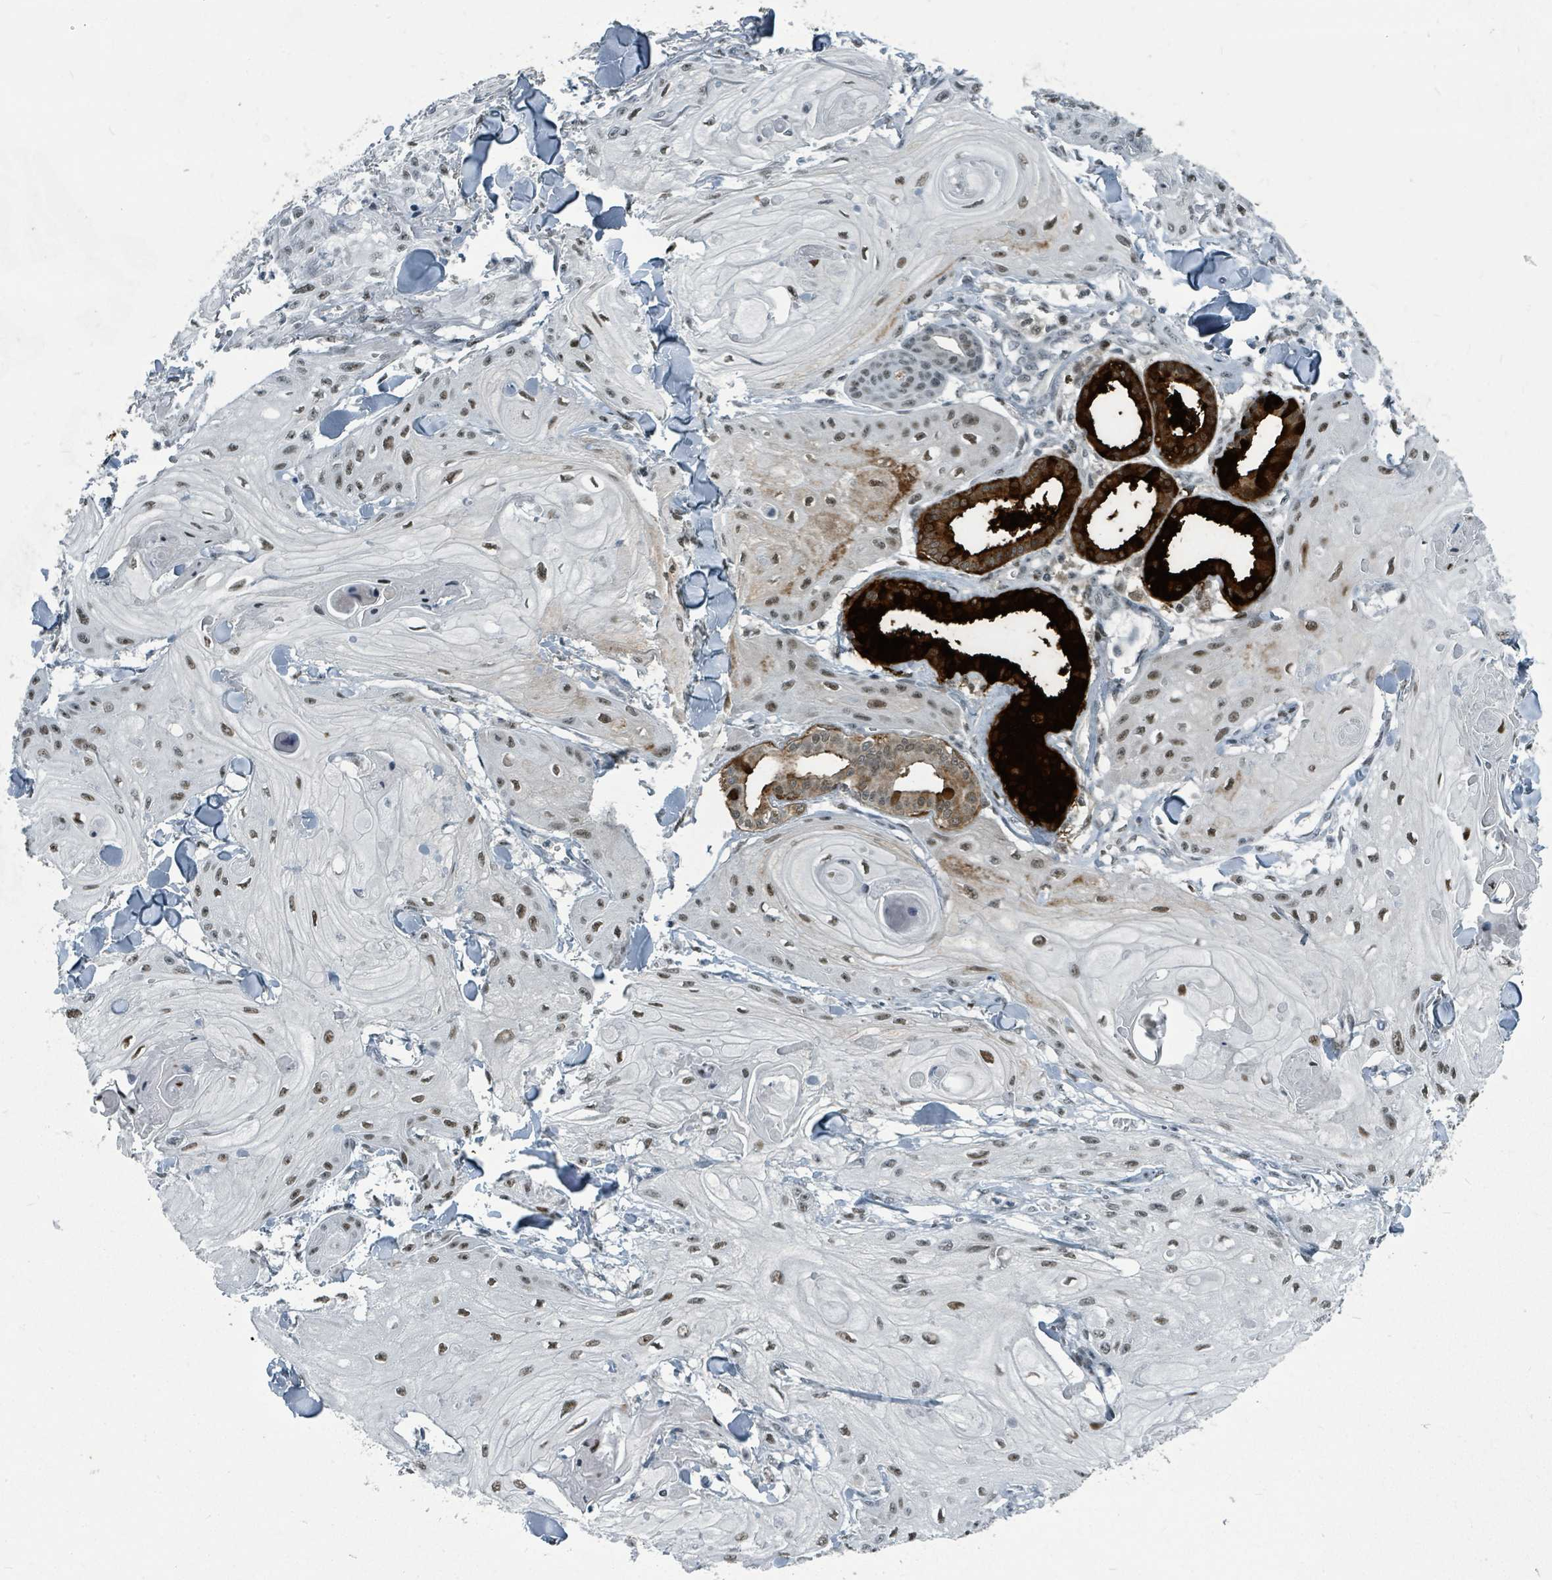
{"staining": {"intensity": "moderate", "quantity": ">75%", "location": "nuclear"}, "tissue": "skin cancer", "cell_type": "Tumor cells", "image_type": "cancer", "snomed": [{"axis": "morphology", "description": "Squamous cell carcinoma, NOS"}, {"axis": "topography", "description": "Skin"}], "caption": "Moderate nuclear positivity for a protein is seen in about >75% of tumor cells of skin squamous cell carcinoma using immunohistochemistry (IHC).", "gene": "UCK1", "patient": {"sex": "male", "age": 74}}